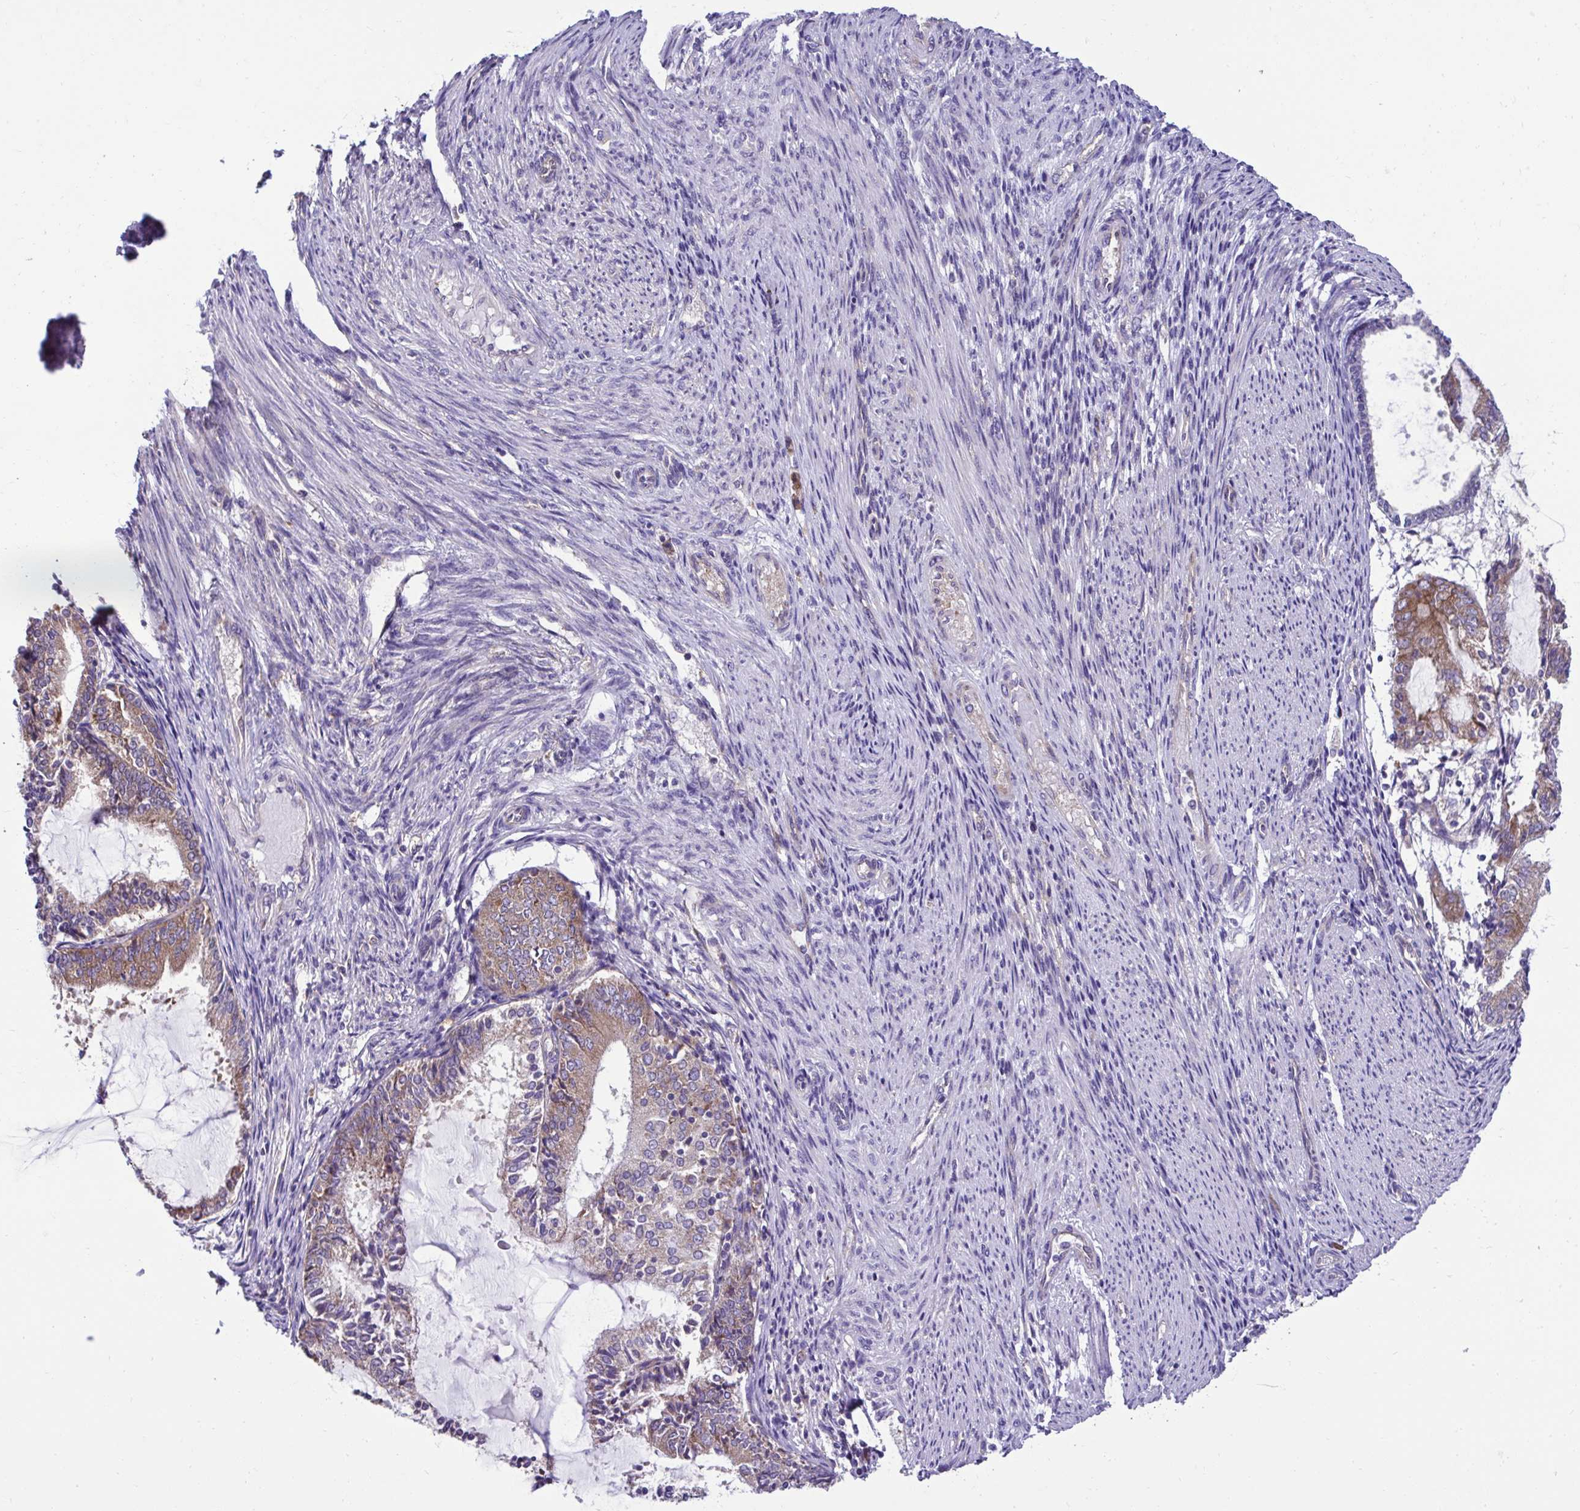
{"staining": {"intensity": "moderate", "quantity": "25%-75%", "location": "cytoplasmic/membranous"}, "tissue": "endometrial cancer", "cell_type": "Tumor cells", "image_type": "cancer", "snomed": [{"axis": "morphology", "description": "Adenocarcinoma, NOS"}, {"axis": "topography", "description": "Endometrium"}], "caption": "A high-resolution image shows IHC staining of endometrial adenocarcinoma, which reveals moderate cytoplasmic/membranous expression in approximately 25%-75% of tumor cells.", "gene": "RPL7", "patient": {"sex": "female", "age": 81}}